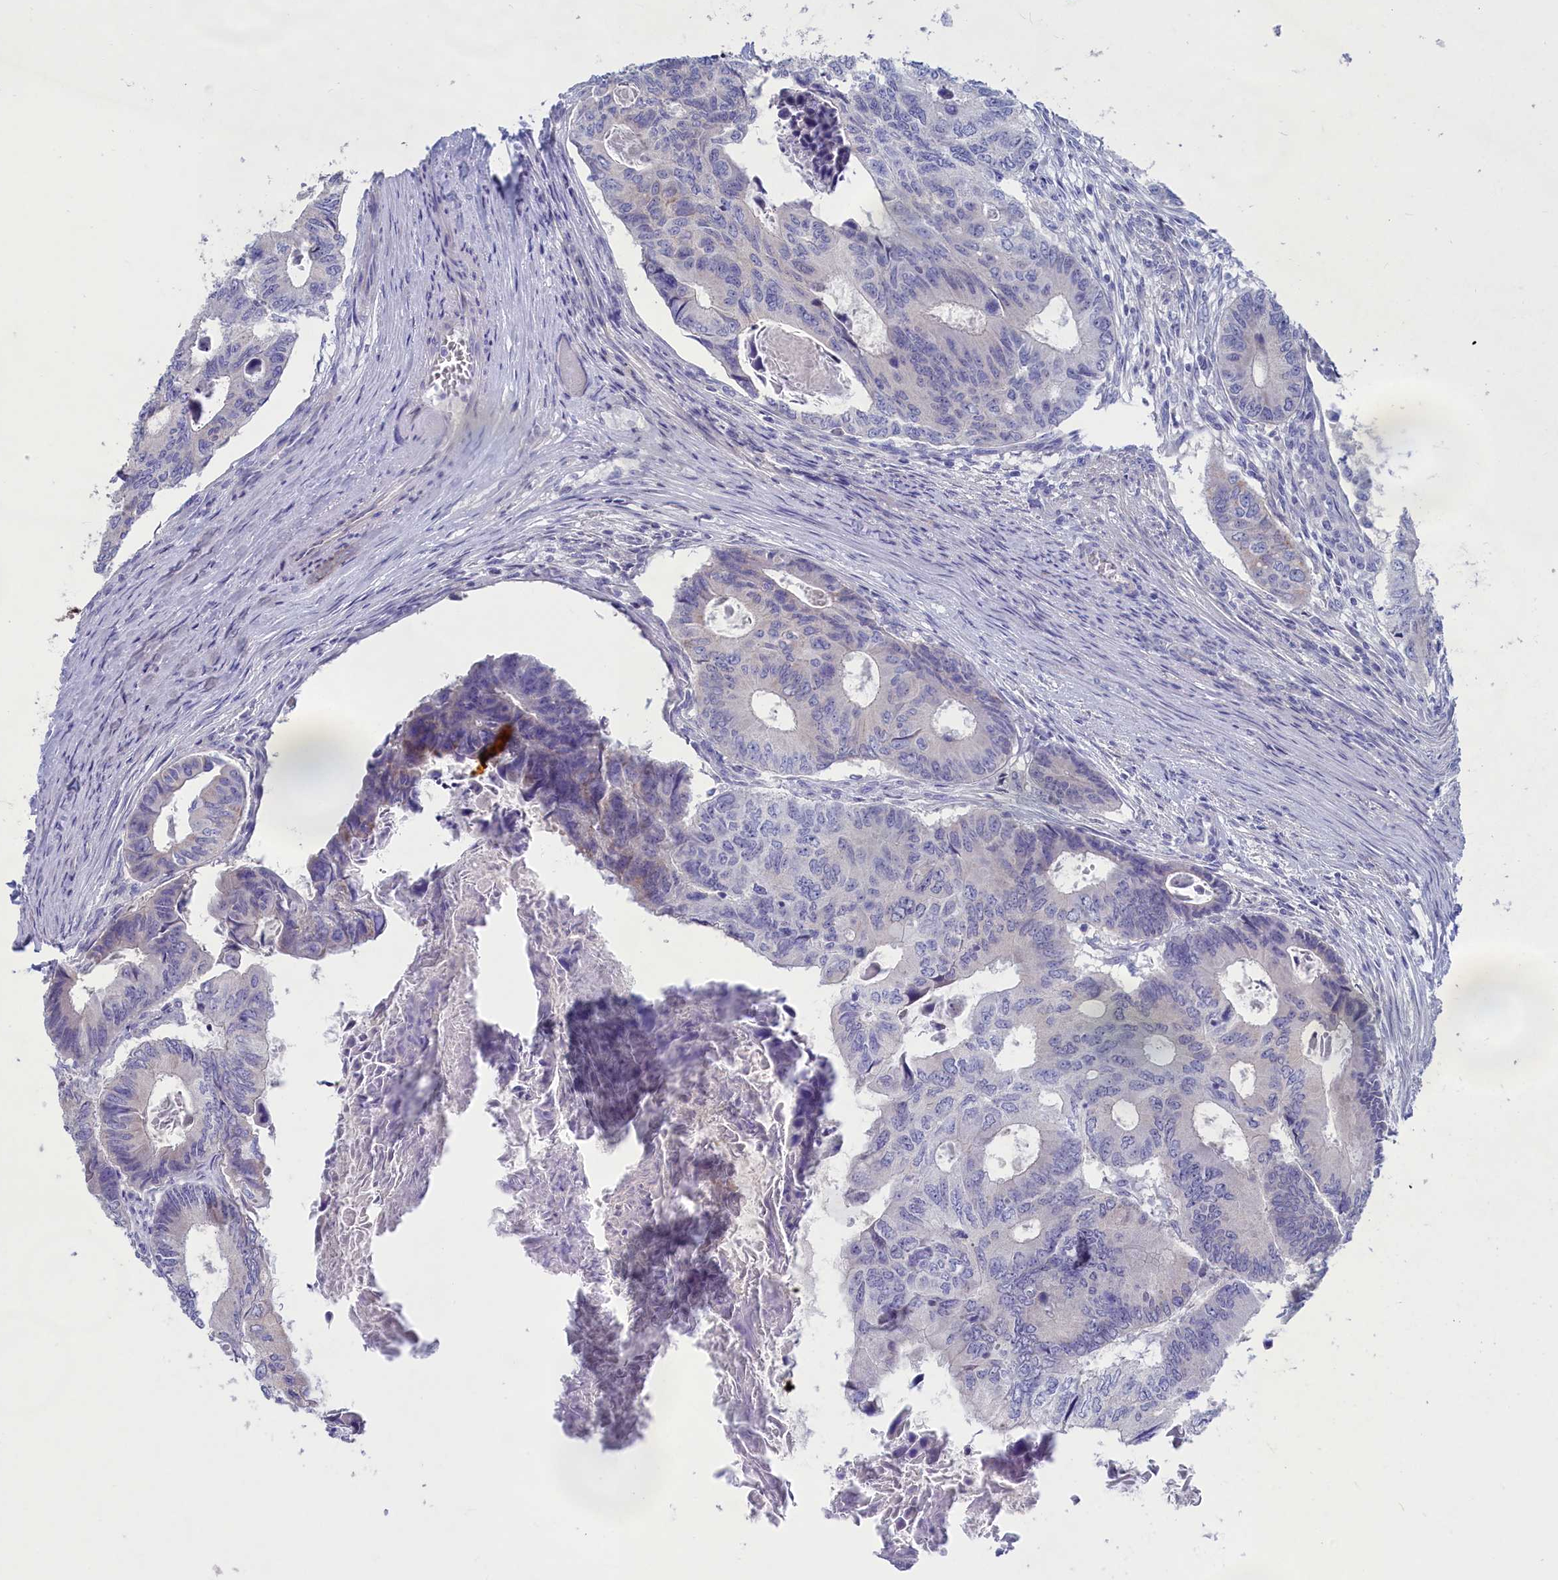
{"staining": {"intensity": "moderate", "quantity": "<25%", "location": "cytoplasmic/membranous"}, "tissue": "colorectal cancer", "cell_type": "Tumor cells", "image_type": "cancer", "snomed": [{"axis": "morphology", "description": "Adenocarcinoma, NOS"}, {"axis": "topography", "description": "Colon"}], "caption": "Tumor cells exhibit low levels of moderate cytoplasmic/membranous staining in about <25% of cells in human adenocarcinoma (colorectal). Nuclei are stained in blue.", "gene": "PRDM12", "patient": {"sex": "male", "age": 85}}